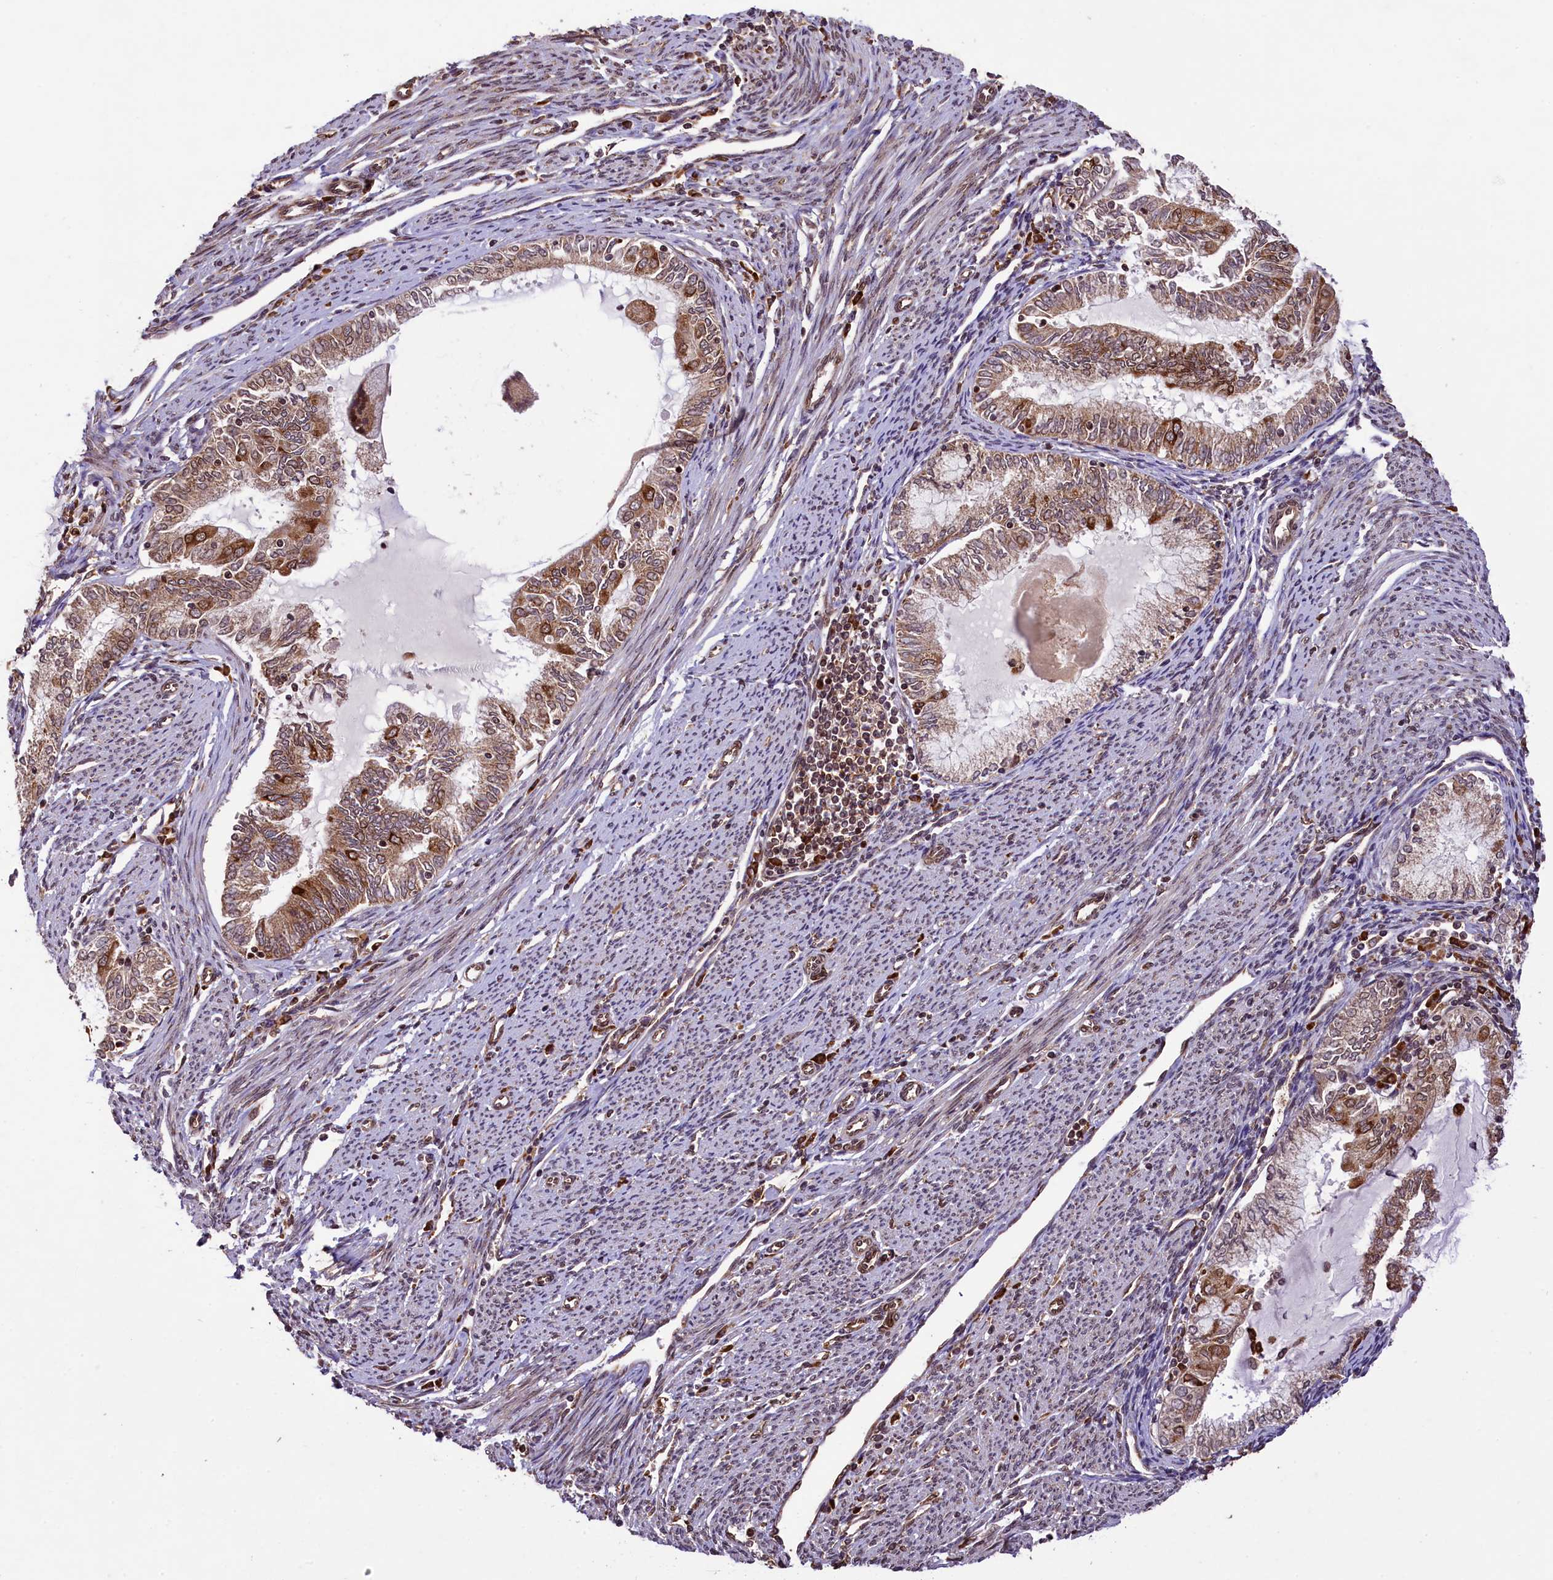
{"staining": {"intensity": "moderate", "quantity": ">75%", "location": "cytoplasmic/membranous"}, "tissue": "endometrial cancer", "cell_type": "Tumor cells", "image_type": "cancer", "snomed": [{"axis": "morphology", "description": "Adenocarcinoma, NOS"}, {"axis": "topography", "description": "Endometrium"}], "caption": "The histopathology image exhibits staining of endometrial cancer, revealing moderate cytoplasmic/membranous protein positivity (brown color) within tumor cells. Immunohistochemistry stains the protein in brown and the nuclei are stained blue.", "gene": "LARP4", "patient": {"sex": "female", "age": 79}}